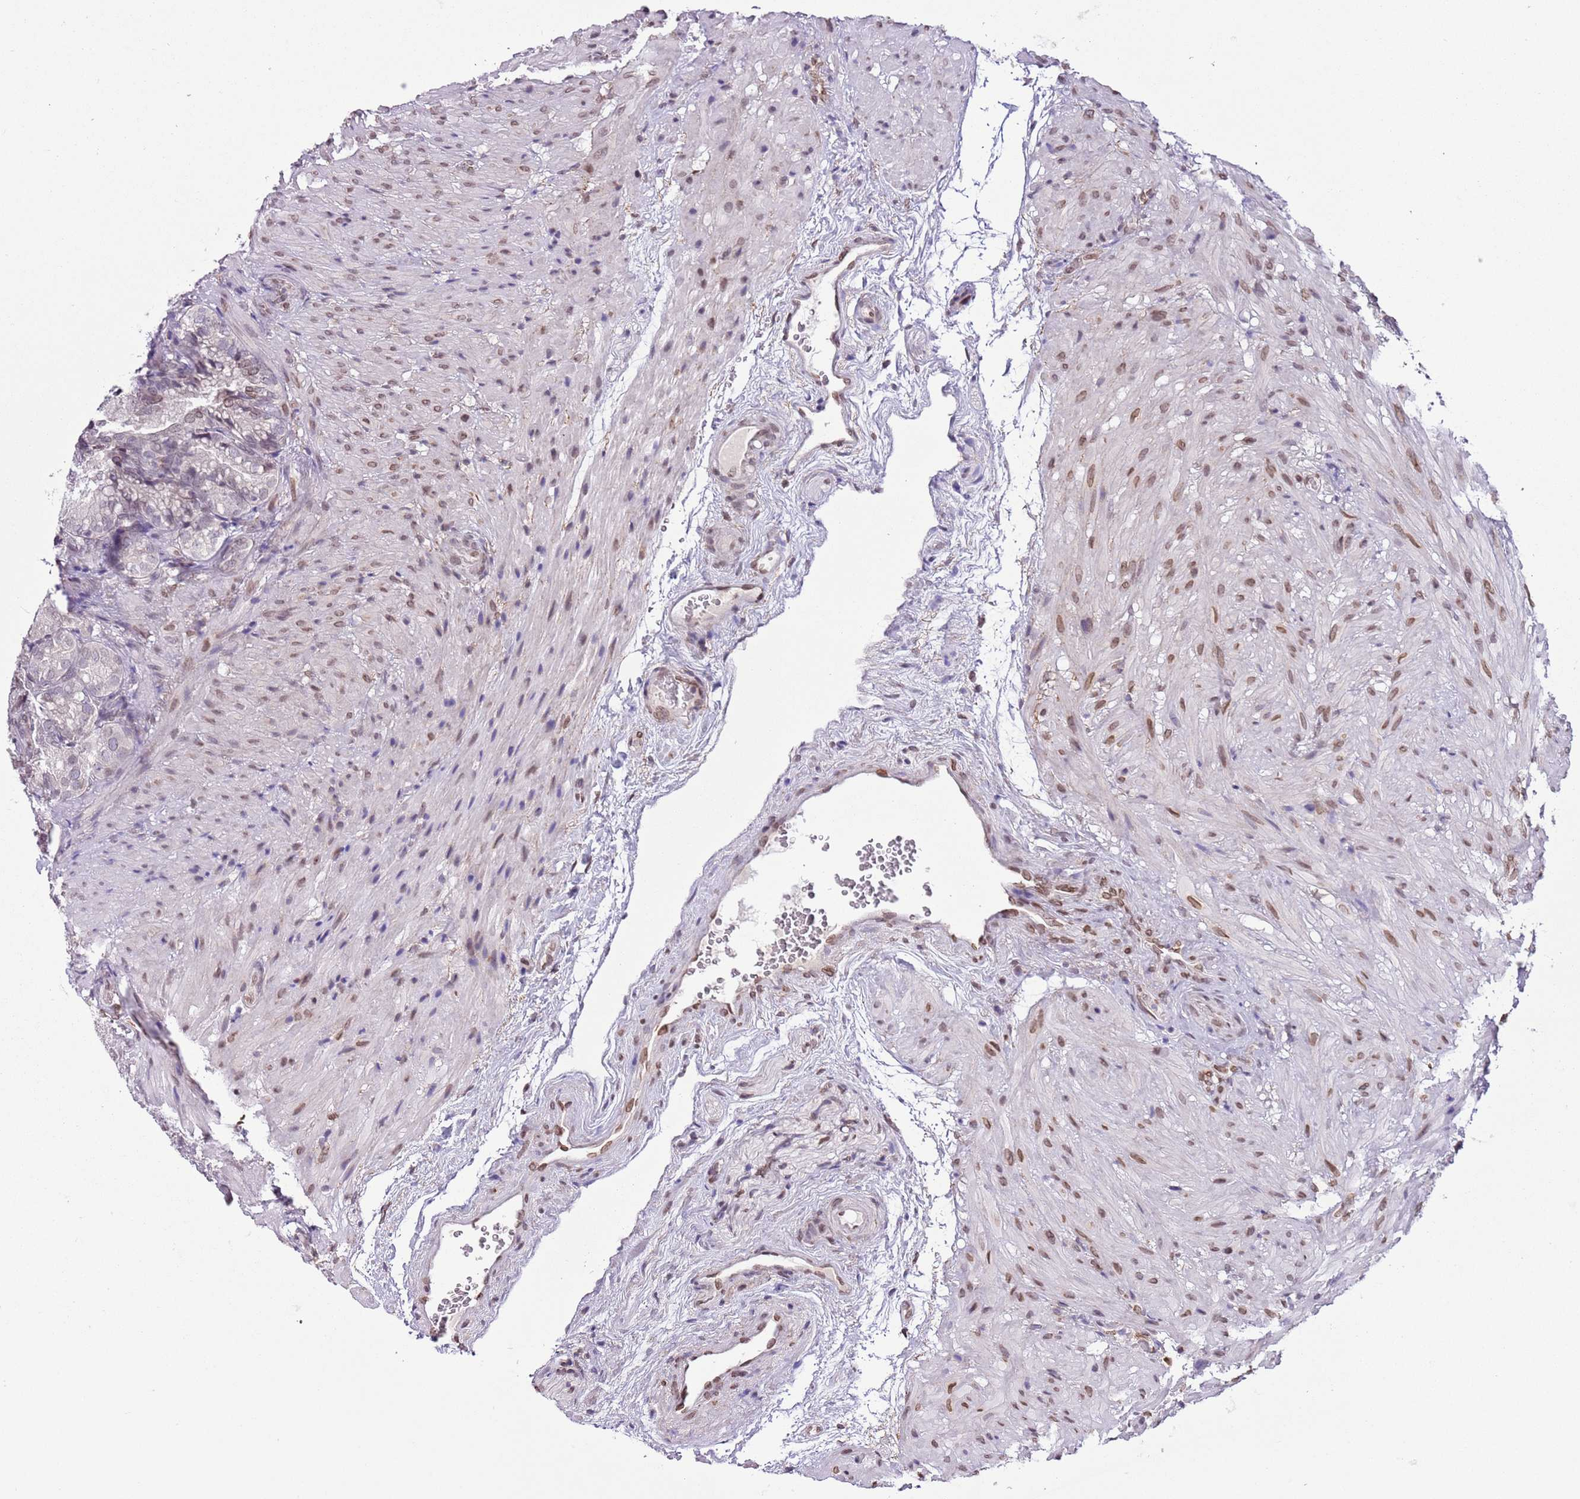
{"staining": {"intensity": "weak", "quantity": "<25%", "location": "nuclear"}, "tissue": "seminal vesicle", "cell_type": "Glandular cells", "image_type": "normal", "snomed": [{"axis": "morphology", "description": "Normal tissue, NOS"}, {"axis": "topography", "description": "Seminal veicle"}], "caption": "This is an immunohistochemistry (IHC) image of normal seminal vesicle. There is no expression in glandular cells.", "gene": "ZGLP1", "patient": {"sex": "male", "age": 58}}